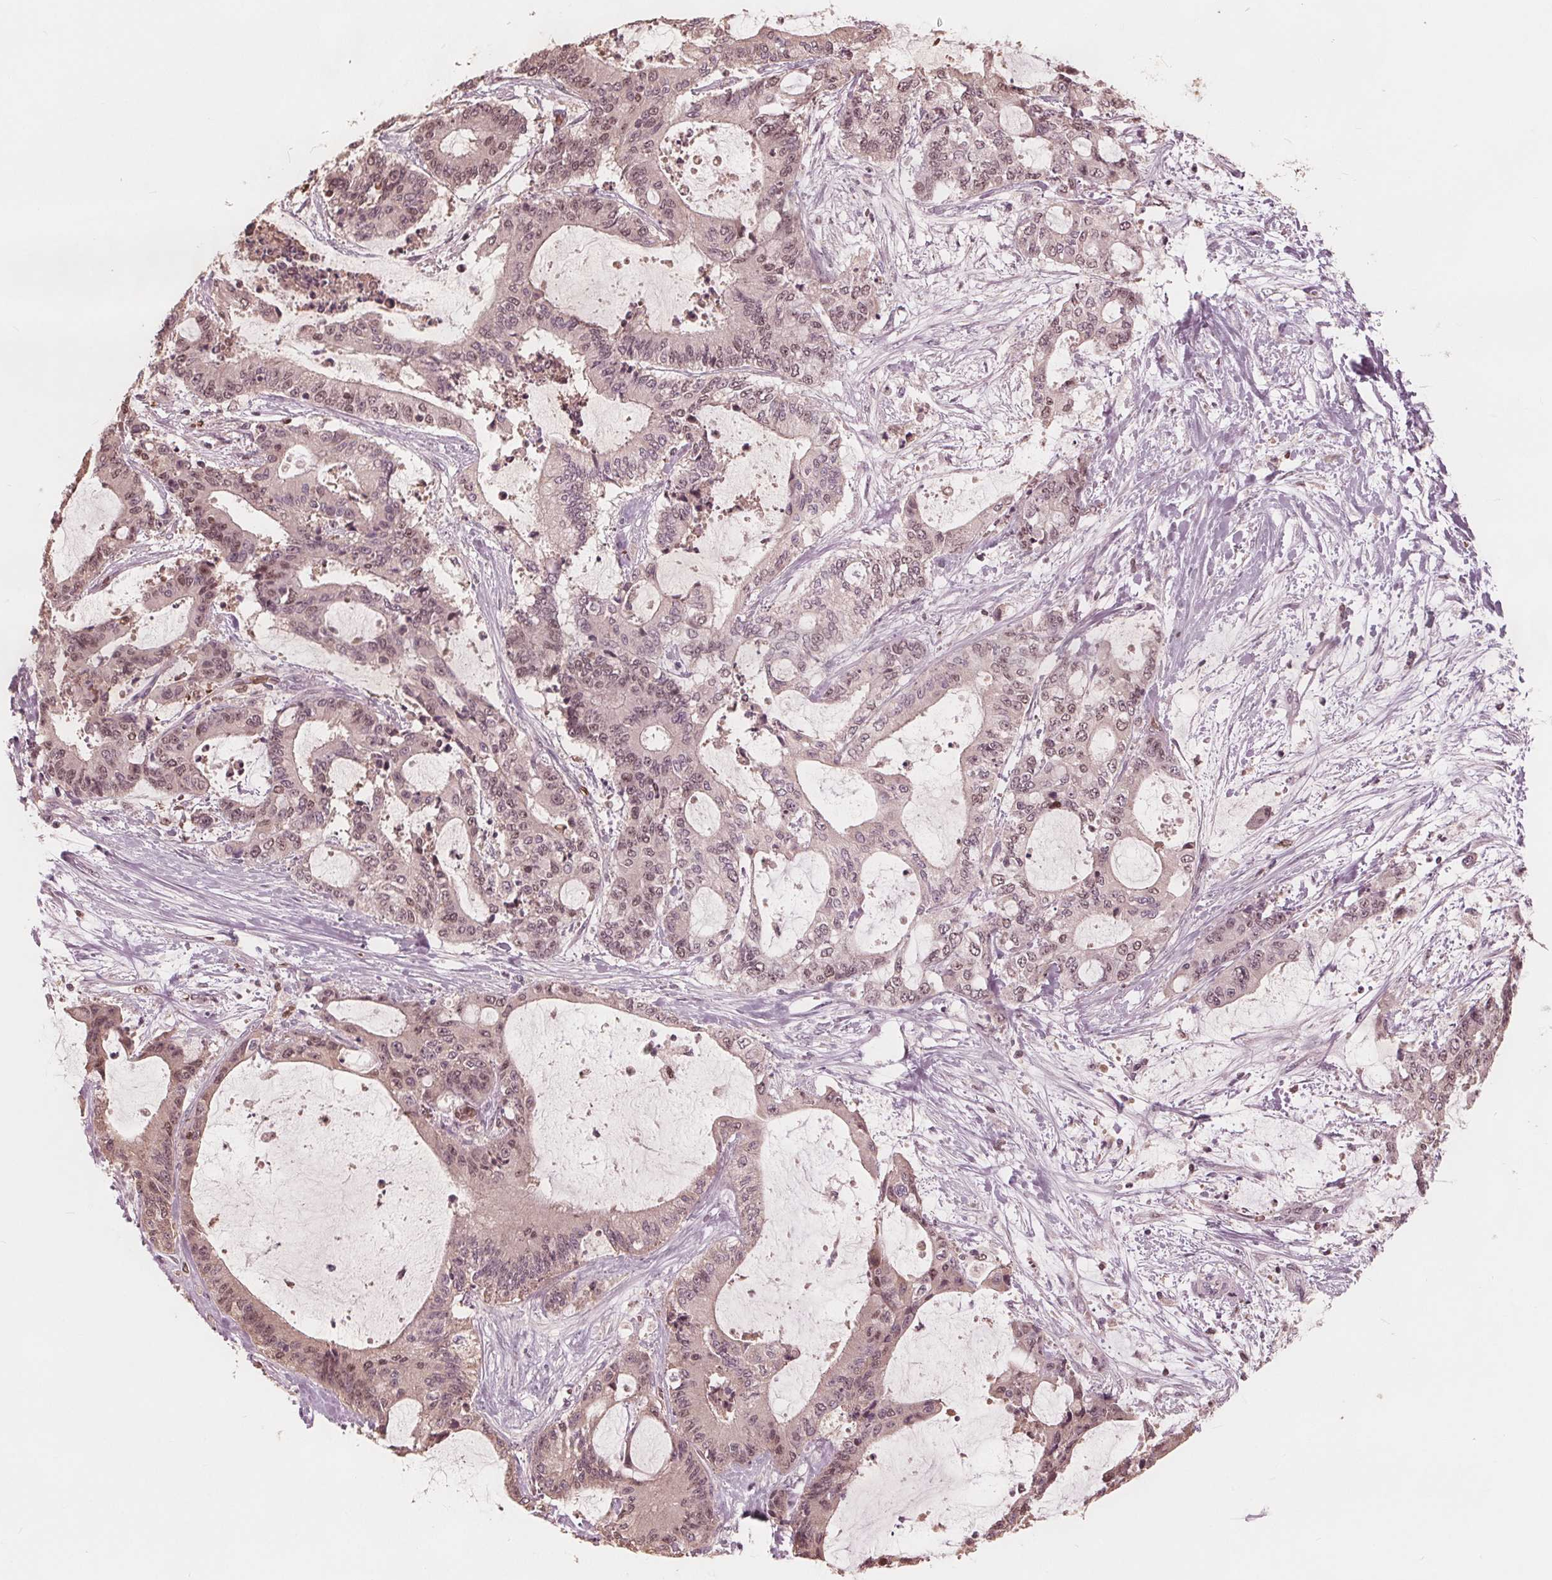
{"staining": {"intensity": "weak", "quantity": "25%-75%", "location": "cytoplasmic/membranous,nuclear"}, "tissue": "liver cancer", "cell_type": "Tumor cells", "image_type": "cancer", "snomed": [{"axis": "morphology", "description": "Cholangiocarcinoma"}, {"axis": "topography", "description": "Liver"}], "caption": "Tumor cells demonstrate low levels of weak cytoplasmic/membranous and nuclear staining in about 25%-75% of cells in human liver cancer.", "gene": "HIRIP3", "patient": {"sex": "female", "age": 73}}